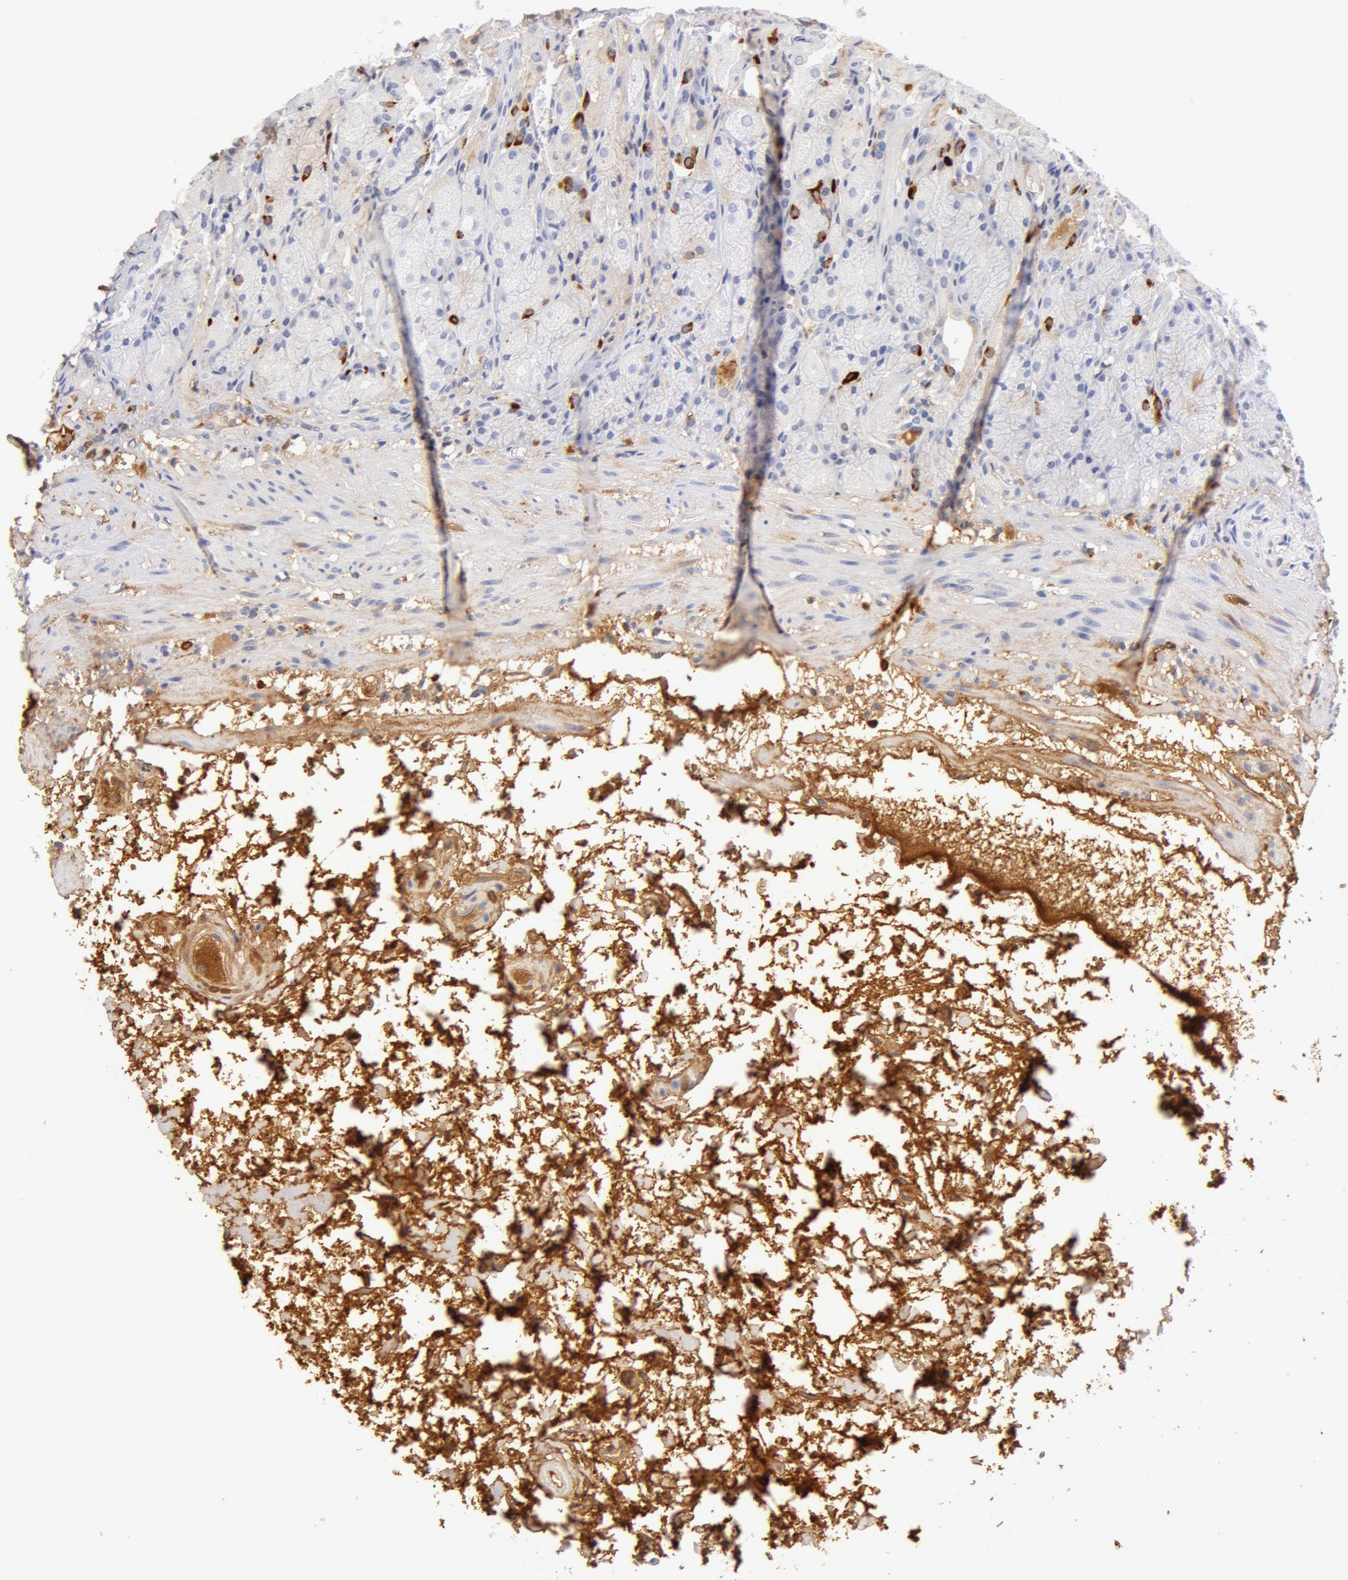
{"staining": {"intensity": "strong", "quantity": "<25%", "location": "cytoplasmic/membranous"}, "tissue": "stomach", "cell_type": "Glandular cells", "image_type": "normal", "snomed": [{"axis": "morphology", "description": "Normal tissue, NOS"}, {"axis": "topography", "description": "Stomach, upper"}], "caption": "Immunohistochemical staining of normal stomach displays <25% levels of strong cytoplasmic/membranous protein expression in approximately <25% of glandular cells. The protein is stained brown, and the nuclei are stained in blue (DAB (3,3'-diaminobenzidine) IHC with brightfield microscopy, high magnification).", "gene": "GC", "patient": {"sex": "female", "age": 75}}